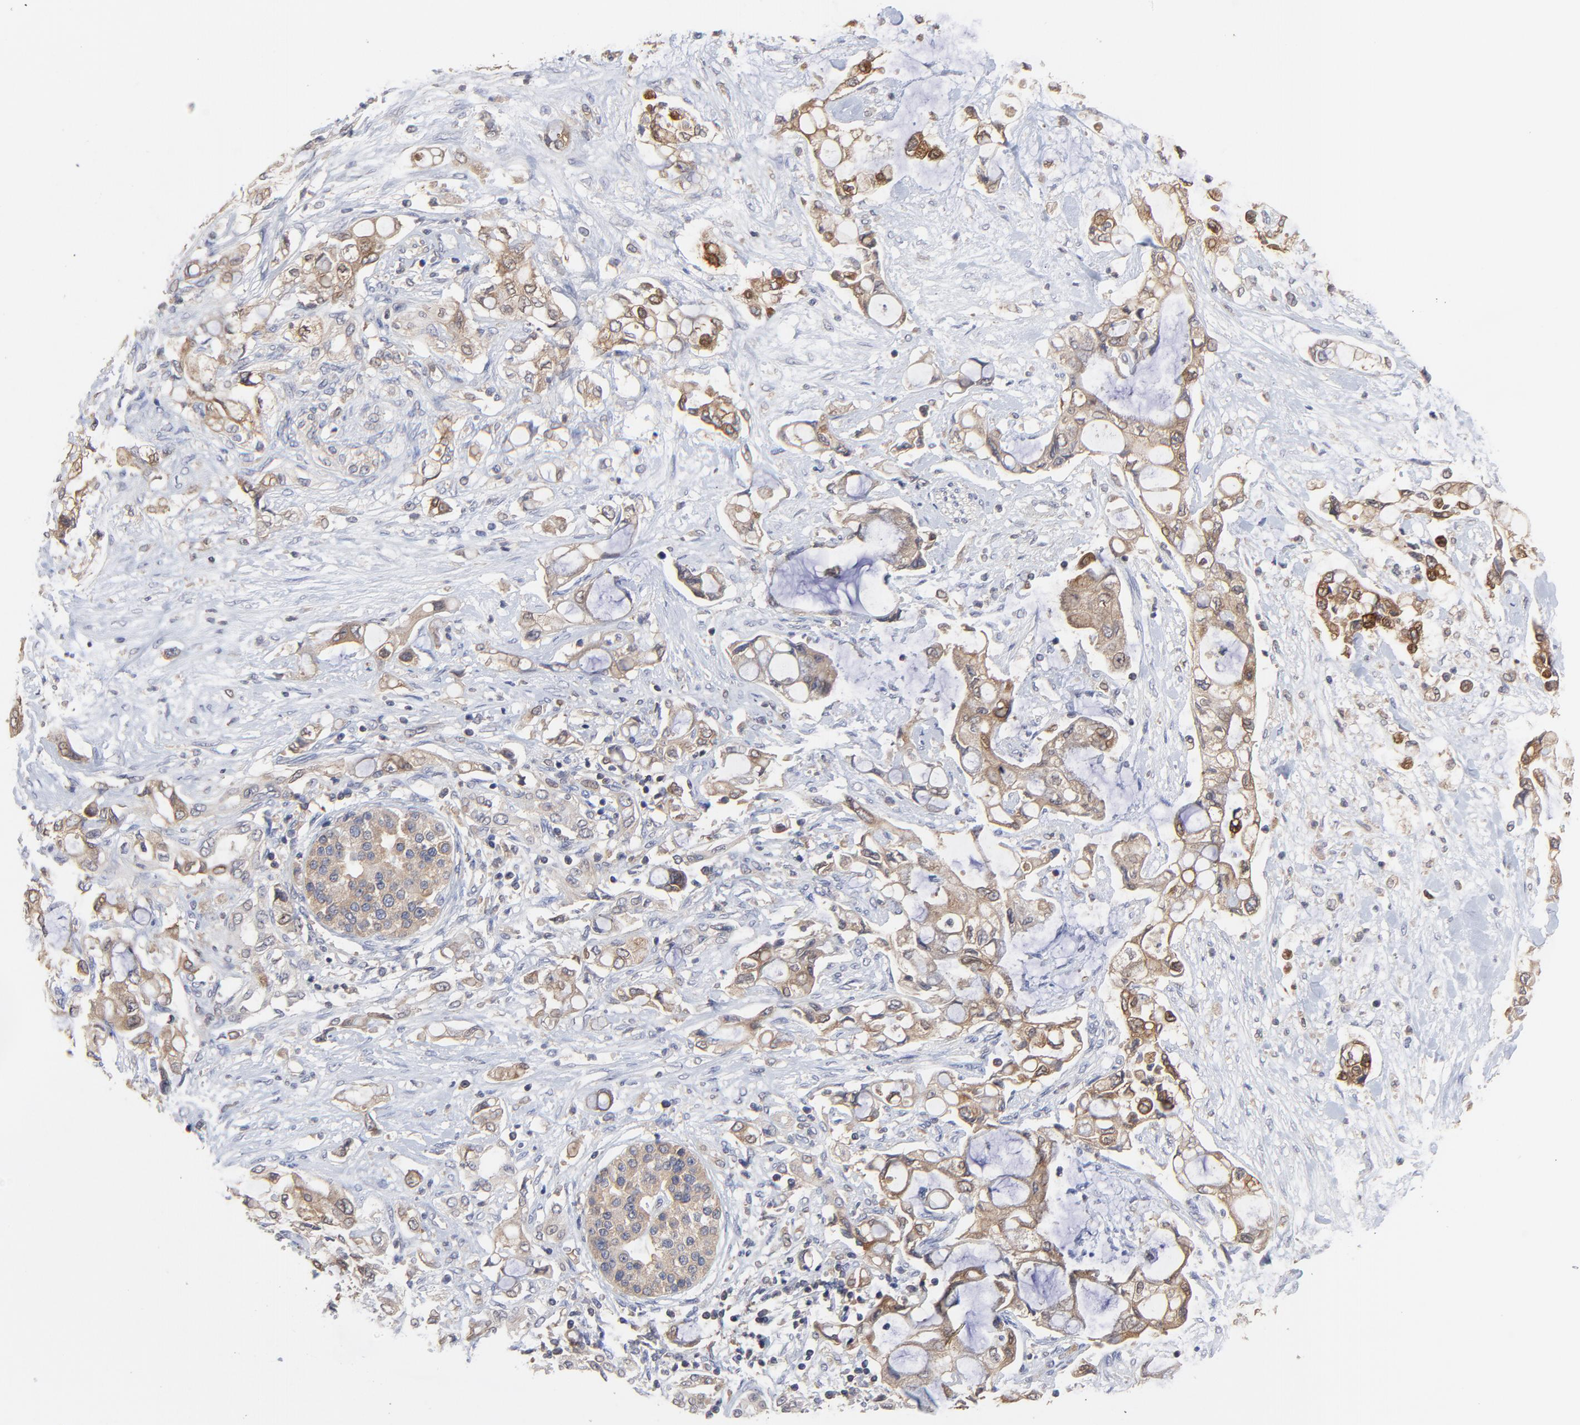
{"staining": {"intensity": "moderate", "quantity": ">75%", "location": "cytoplasmic/membranous"}, "tissue": "pancreatic cancer", "cell_type": "Tumor cells", "image_type": "cancer", "snomed": [{"axis": "morphology", "description": "Adenocarcinoma, NOS"}, {"axis": "topography", "description": "Pancreas"}], "caption": "Pancreatic adenocarcinoma stained for a protein (brown) reveals moderate cytoplasmic/membranous positive staining in about >75% of tumor cells.", "gene": "RAB9A", "patient": {"sex": "female", "age": 70}}